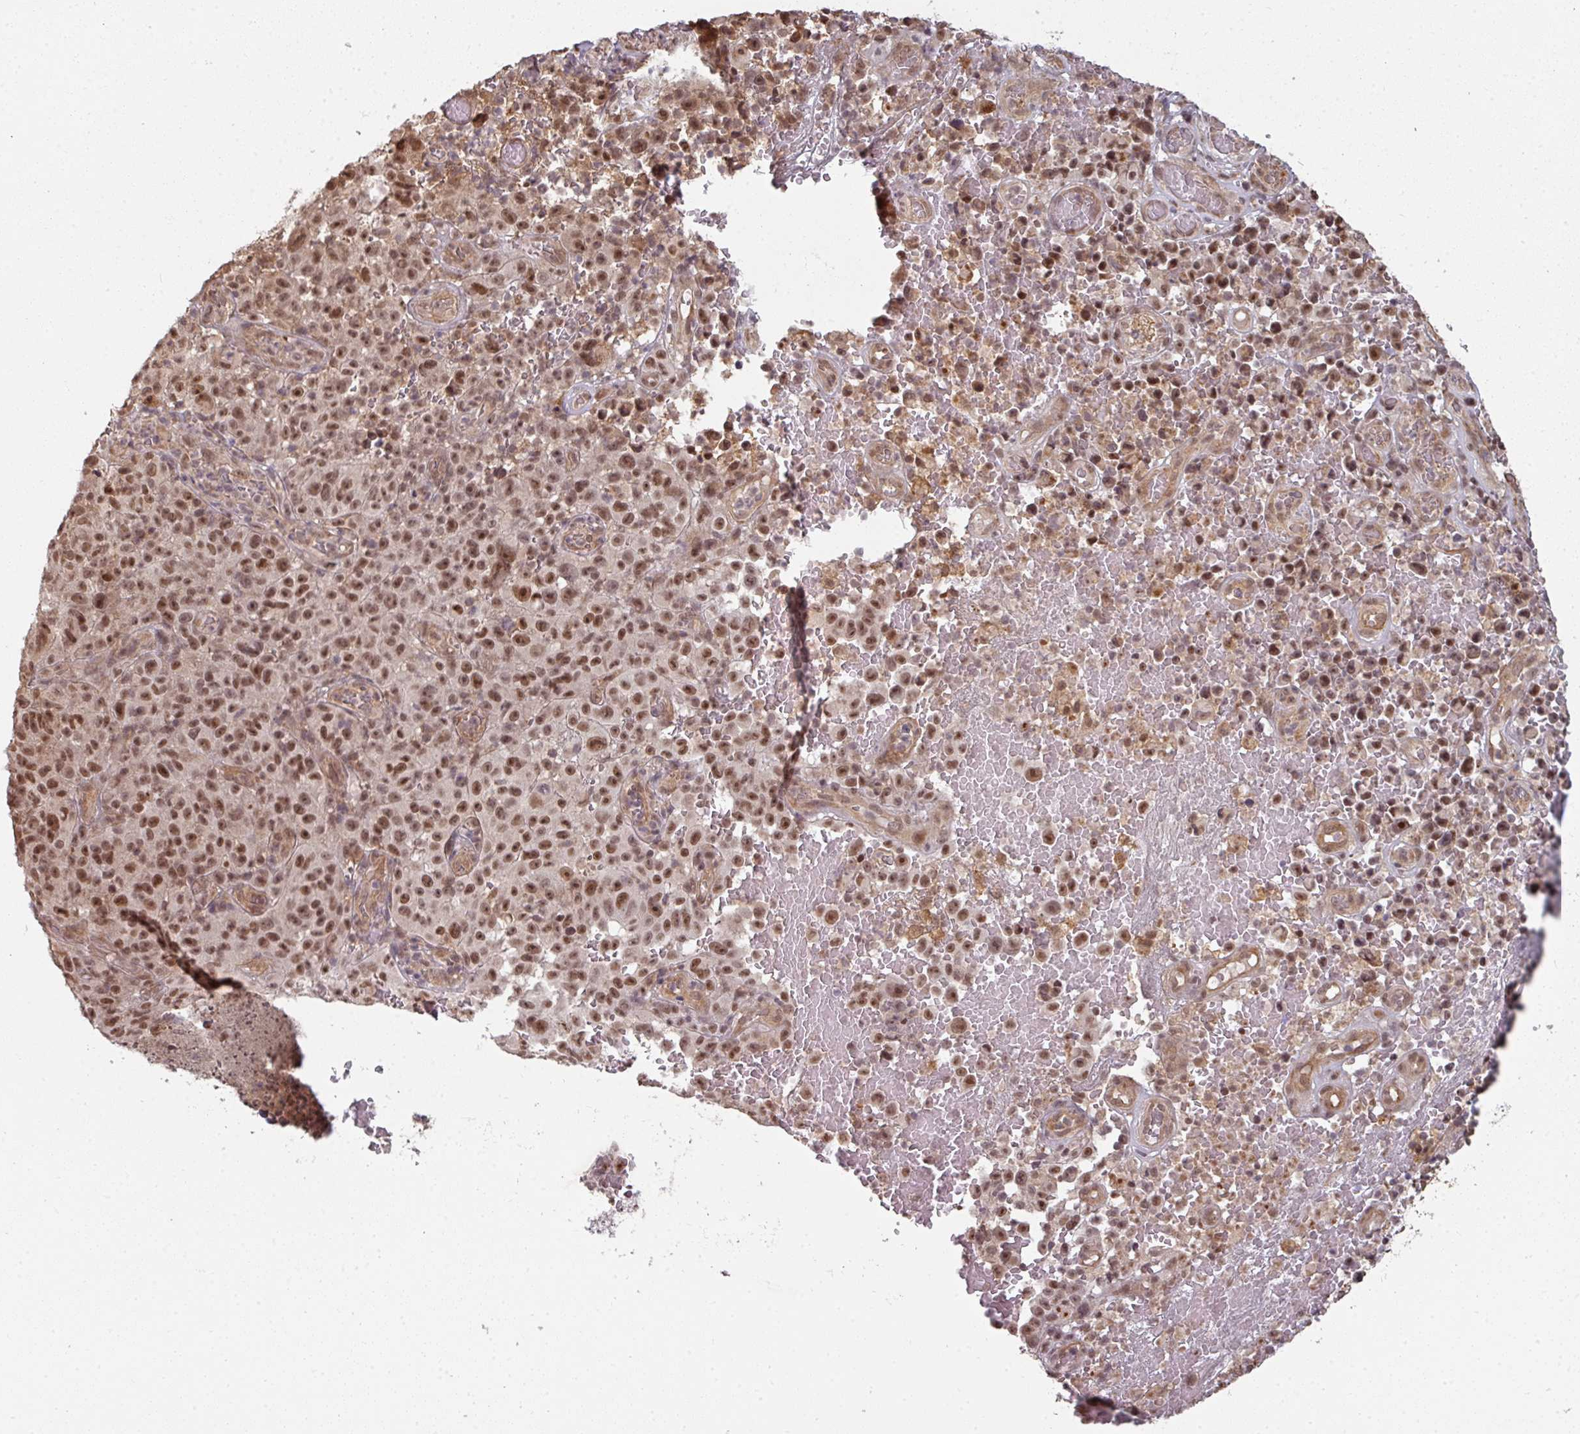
{"staining": {"intensity": "moderate", "quantity": ">75%", "location": "nuclear"}, "tissue": "melanoma", "cell_type": "Tumor cells", "image_type": "cancer", "snomed": [{"axis": "morphology", "description": "Malignant melanoma, NOS"}, {"axis": "topography", "description": "Skin"}], "caption": "Immunohistochemical staining of human melanoma reveals medium levels of moderate nuclear protein positivity in approximately >75% of tumor cells.", "gene": "GTF2H3", "patient": {"sex": "female", "age": 82}}